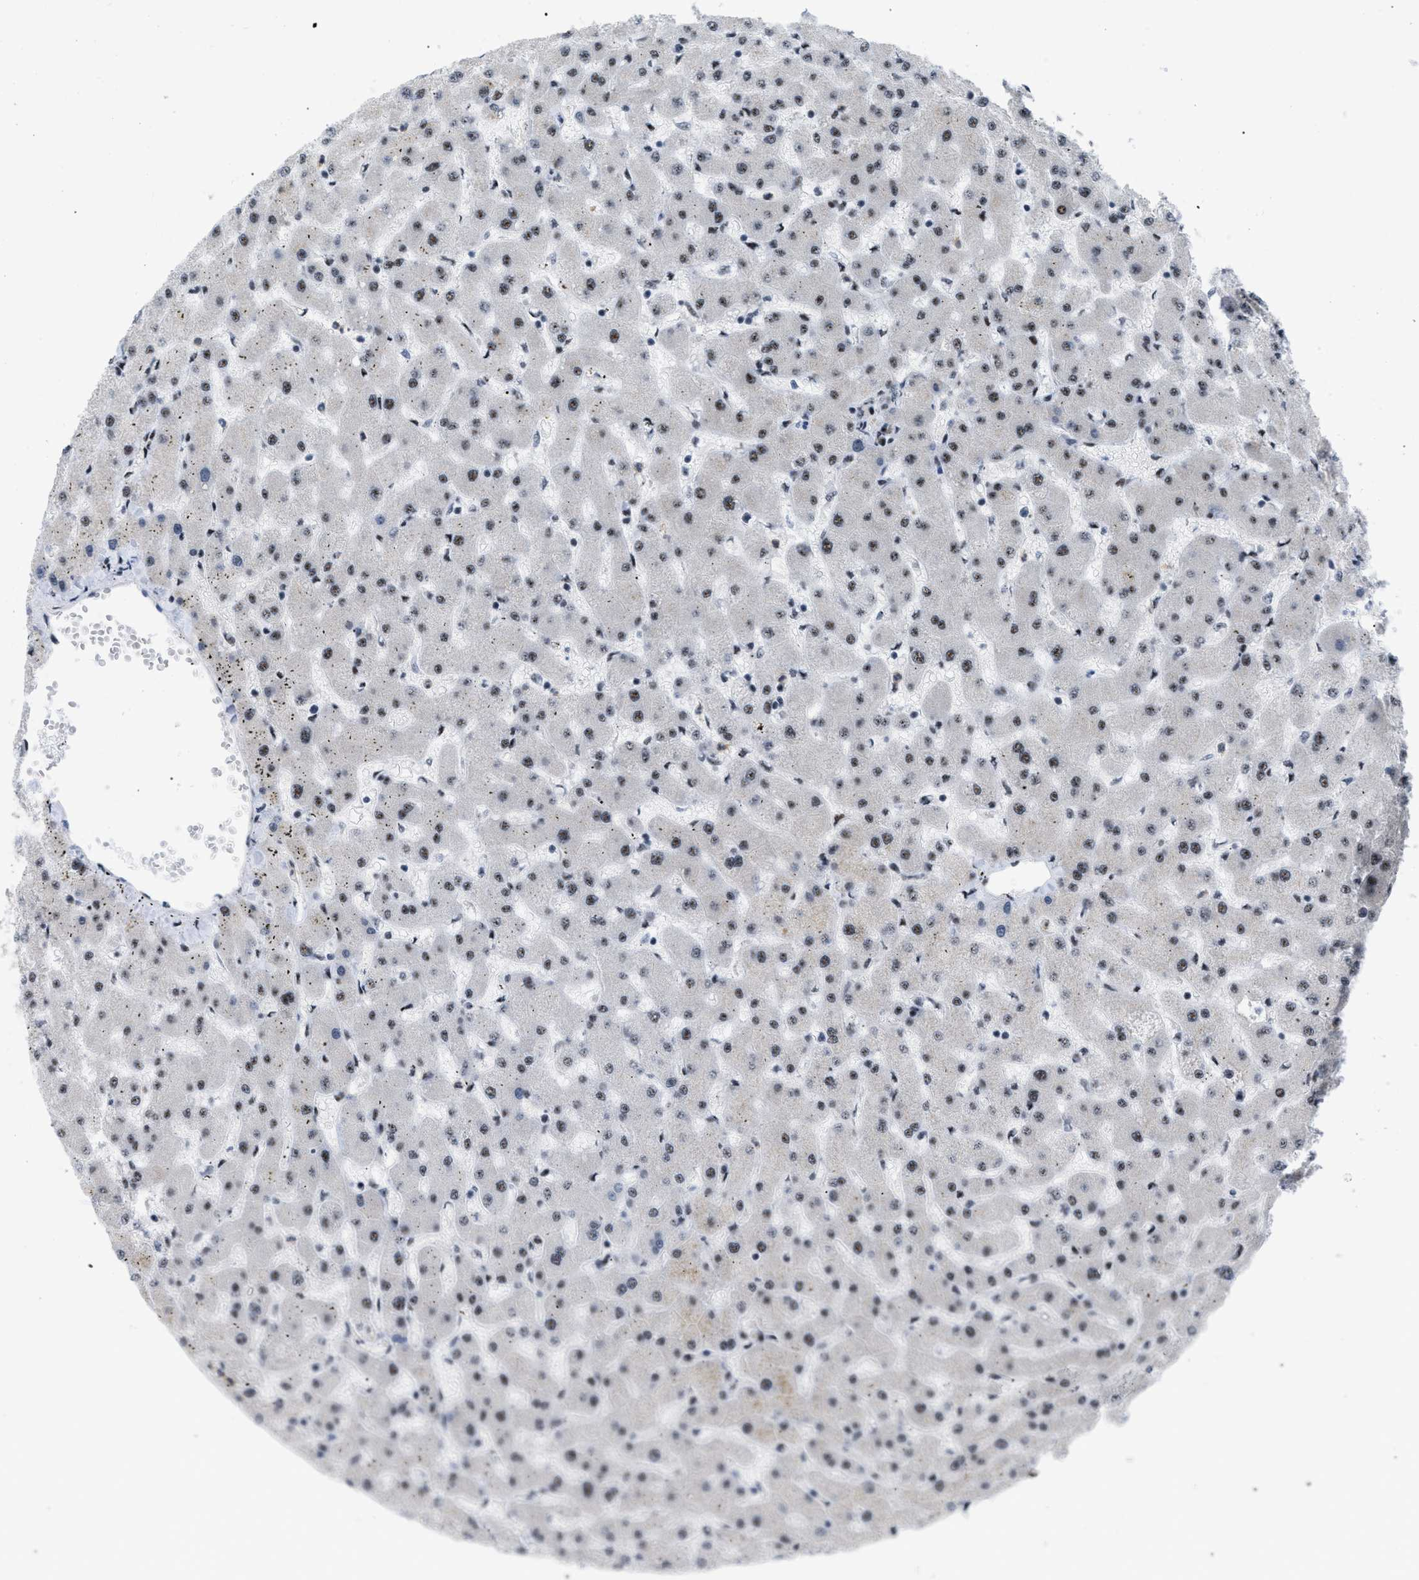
{"staining": {"intensity": "moderate", "quantity": "<25%", "location": "nuclear"}, "tissue": "liver", "cell_type": "Cholangiocytes", "image_type": "normal", "snomed": [{"axis": "morphology", "description": "Normal tissue, NOS"}, {"axis": "topography", "description": "Liver"}], "caption": "Immunohistochemistry (DAB (3,3'-diaminobenzidine)) staining of normal human liver shows moderate nuclear protein positivity in about <25% of cholangiocytes. The protein is shown in brown color, while the nuclei are stained blue.", "gene": "CDR2", "patient": {"sex": "female", "age": 63}}